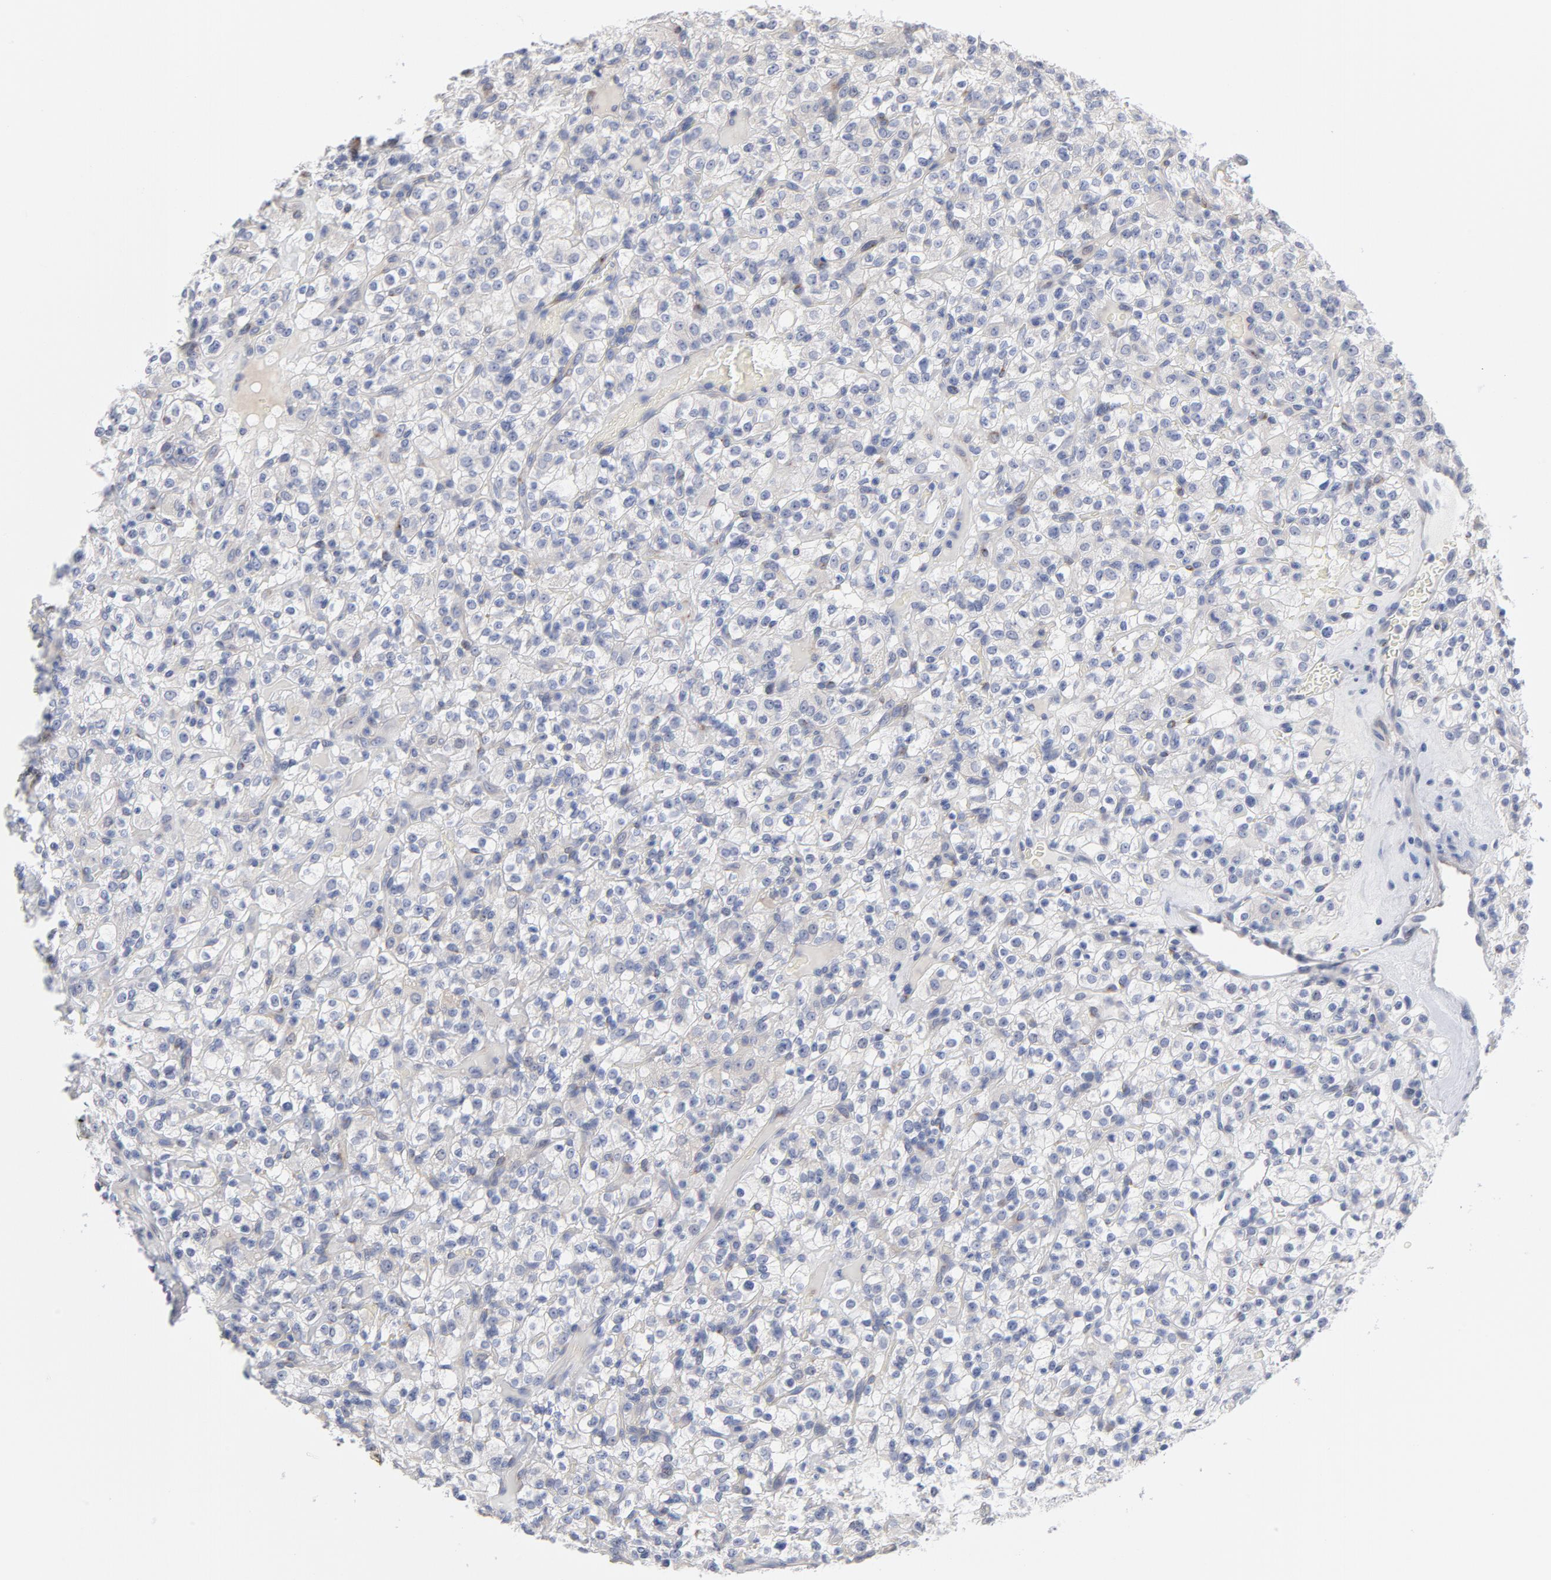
{"staining": {"intensity": "weak", "quantity": "<25%", "location": "cytoplasmic/membranous"}, "tissue": "renal cancer", "cell_type": "Tumor cells", "image_type": "cancer", "snomed": [{"axis": "morphology", "description": "Normal tissue, NOS"}, {"axis": "morphology", "description": "Adenocarcinoma, NOS"}, {"axis": "topography", "description": "Kidney"}], "caption": "An IHC image of renal cancer is shown. There is no staining in tumor cells of renal cancer.", "gene": "CPE", "patient": {"sex": "female", "age": 72}}